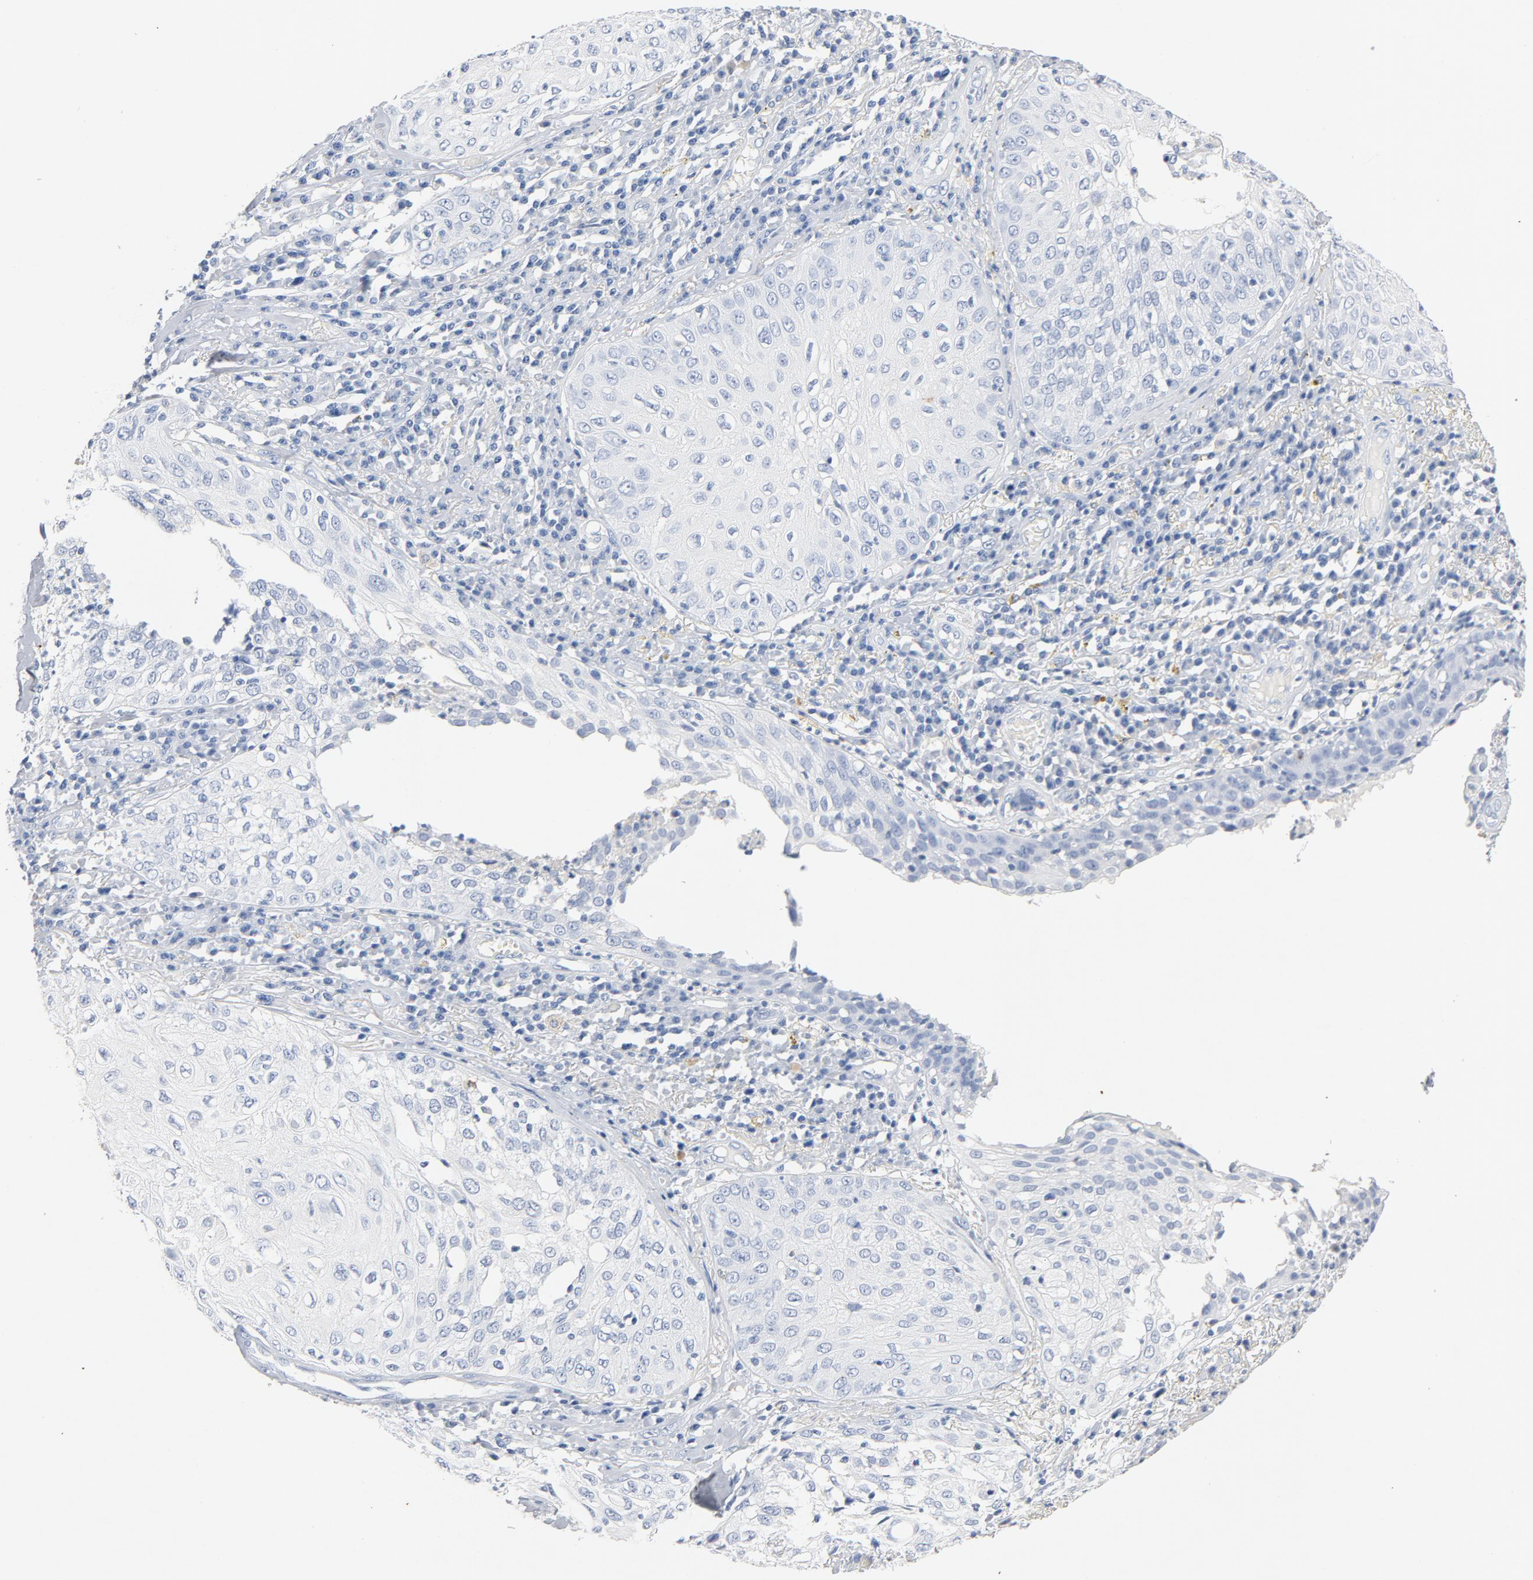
{"staining": {"intensity": "negative", "quantity": "none", "location": "none"}, "tissue": "skin cancer", "cell_type": "Tumor cells", "image_type": "cancer", "snomed": [{"axis": "morphology", "description": "Squamous cell carcinoma, NOS"}, {"axis": "topography", "description": "Skin"}], "caption": "Immunohistochemical staining of squamous cell carcinoma (skin) shows no significant expression in tumor cells.", "gene": "PTPRB", "patient": {"sex": "male", "age": 65}}